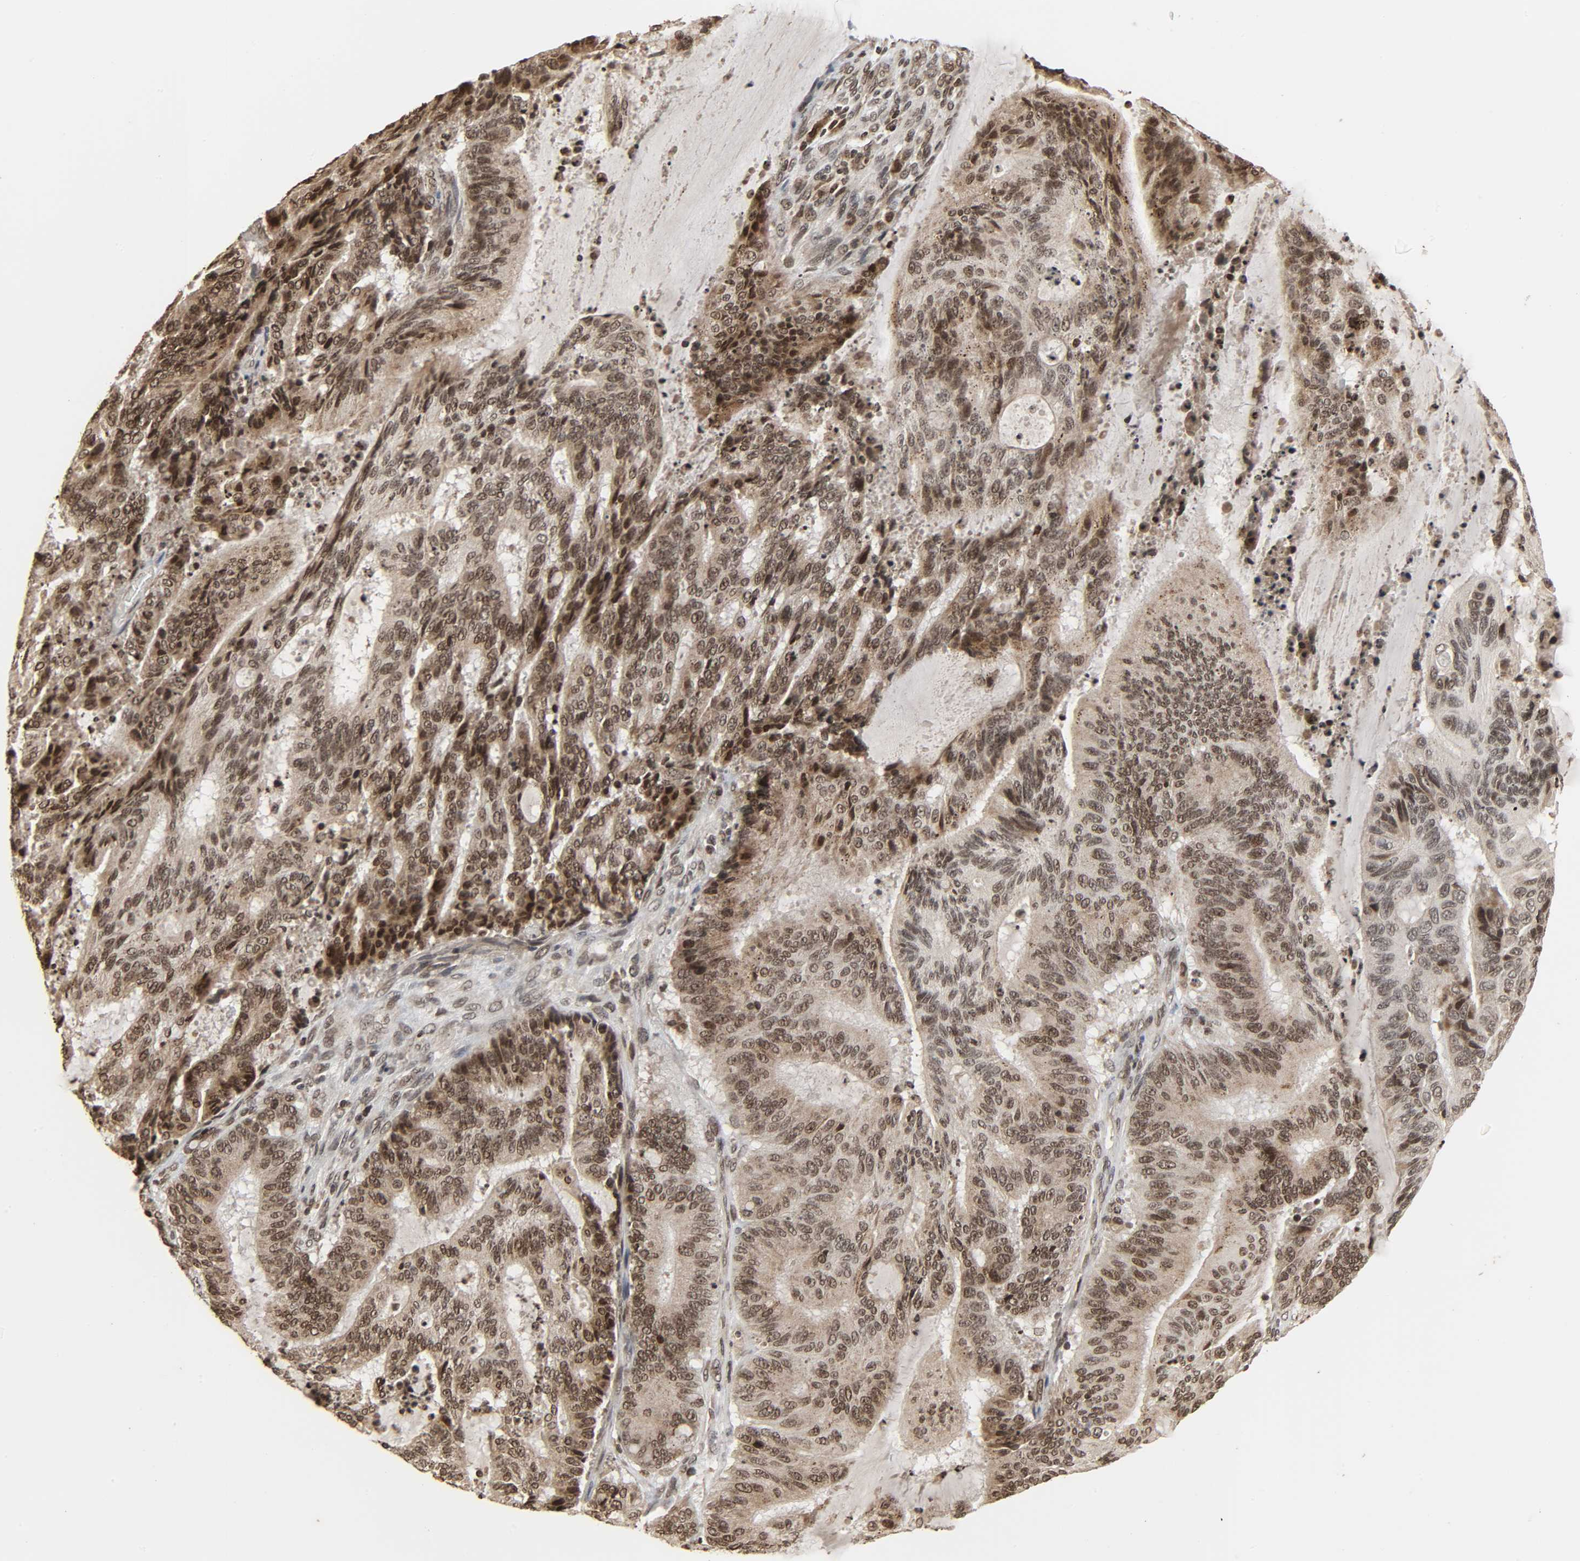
{"staining": {"intensity": "moderate", "quantity": "25%-75%", "location": "cytoplasmic/membranous,nuclear"}, "tissue": "liver cancer", "cell_type": "Tumor cells", "image_type": "cancer", "snomed": [{"axis": "morphology", "description": "Cholangiocarcinoma"}, {"axis": "topography", "description": "Liver"}], "caption": "IHC staining of liver cancer (cholangiocarcinoma), which displays medium levels of moderate cytoplasmic/membranous and nuclear staining in about 25%-75% of tumor cells indicating moderate cytoplasmic/membranous and nuclear protein positivity. The staining was performed using DAB (3,3'-diaminobenzidine) (brown) for protein detection and nuclei were counterstained in hematoxylin (blue).", "gene": "XRCC1", "patient": {"sex": "female", "age": 73}}